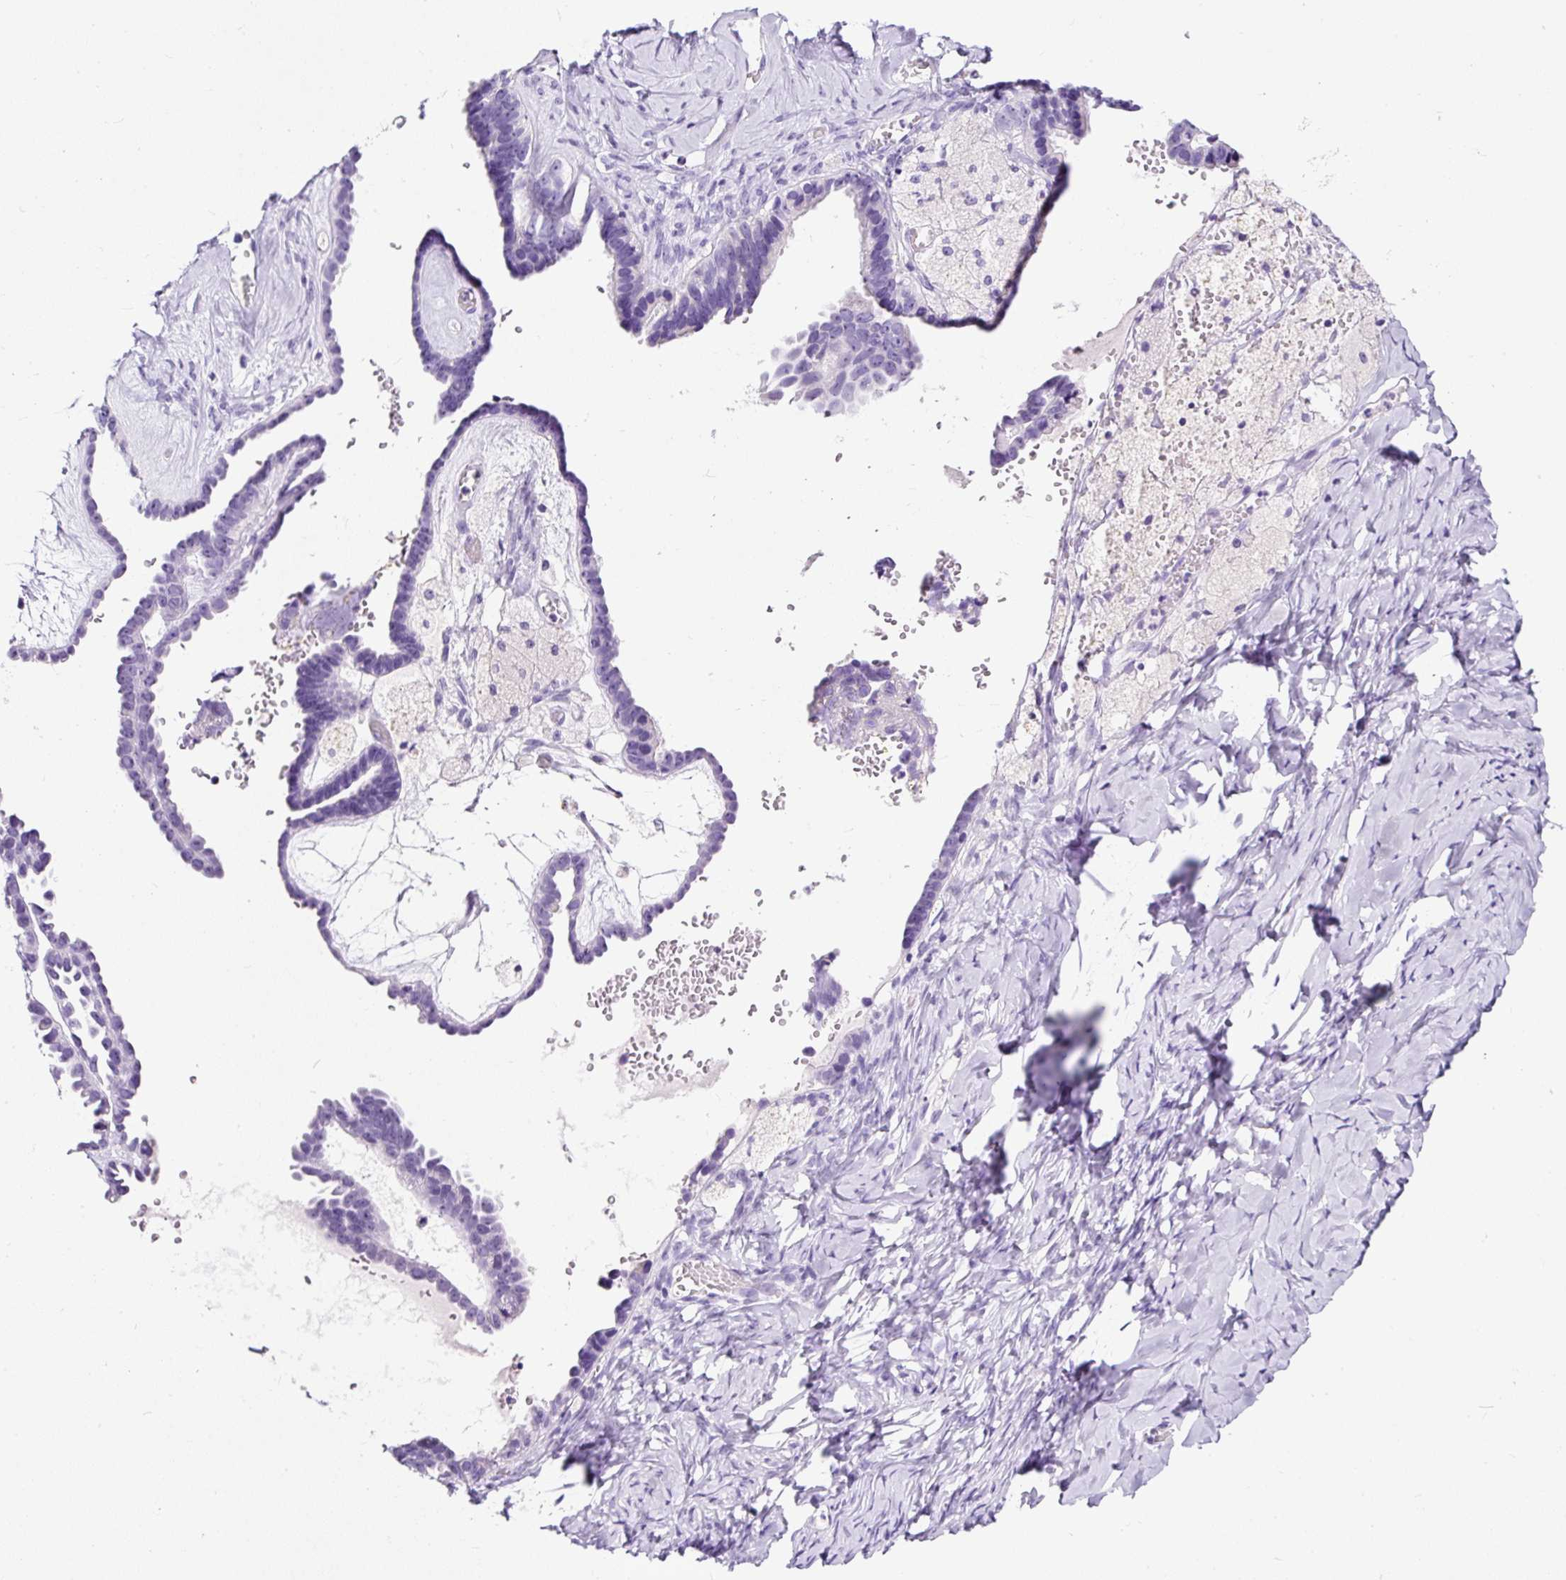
{"staining": {"intensity": "negative", "quantity": "none", "location": "none"}, "tissue": "ovarian cancer", "cell_type": "Tumor cells", "image_type": "cancer", "snomed": [{"axis": "morphology", "description": "Cystadenocarcinoma, serous, NOS"}, {"axis": "topography", "description": "Ovary"}], "caption": "Tumor cells are negative for brown protein staining in serous cystadenocarcinoma (ovarian).", "gene": "STOX2", "patient": {"sex": "female", "age": 69}}